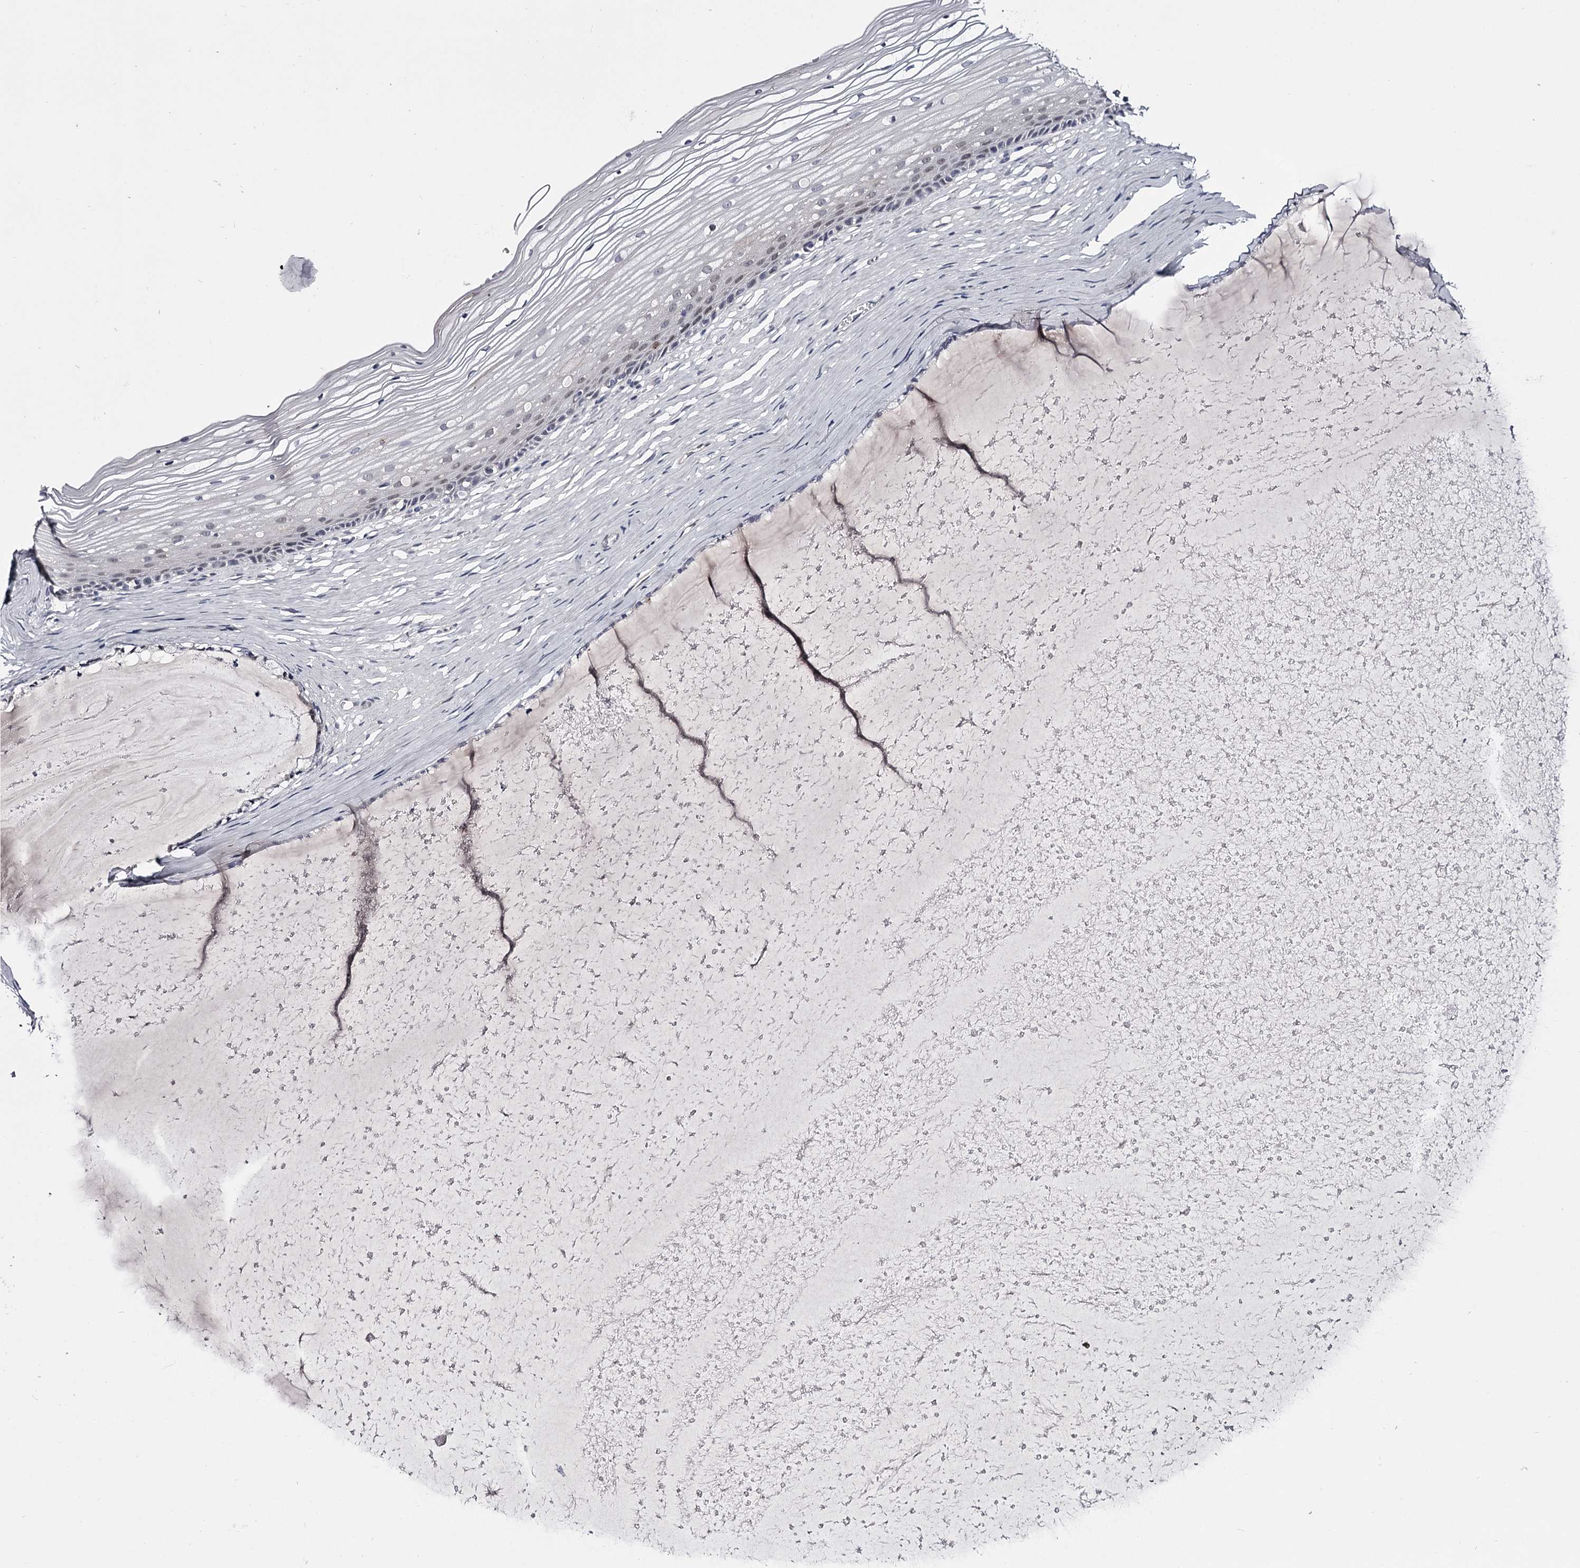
{"staining": {"intensity": "weak", "quantity": "<25%", "location": "nuclear"}, "tissue": "vagina", "cell_type": "Squamous epithelial cells", "image_type": "normal", "snomed": [{"axis": "morphology", "description": "Normal tissue, NOS"}, {"axis": "topography", "description": "Vagina"}, {"axis": "topography", "description": "Cervix"}], "caption": "Immunohistochemistry image of unremarkable vagina: vagina stained with DAB displays no significant protein expression in squamous epithelial cells. (DAB (3,3'-diaminobenzidine) immunohistochemistry visualized using brightfield microscopy, high magnification).", "gene": "OVOL2", "patient": {"sex": "female", "age": 40}}